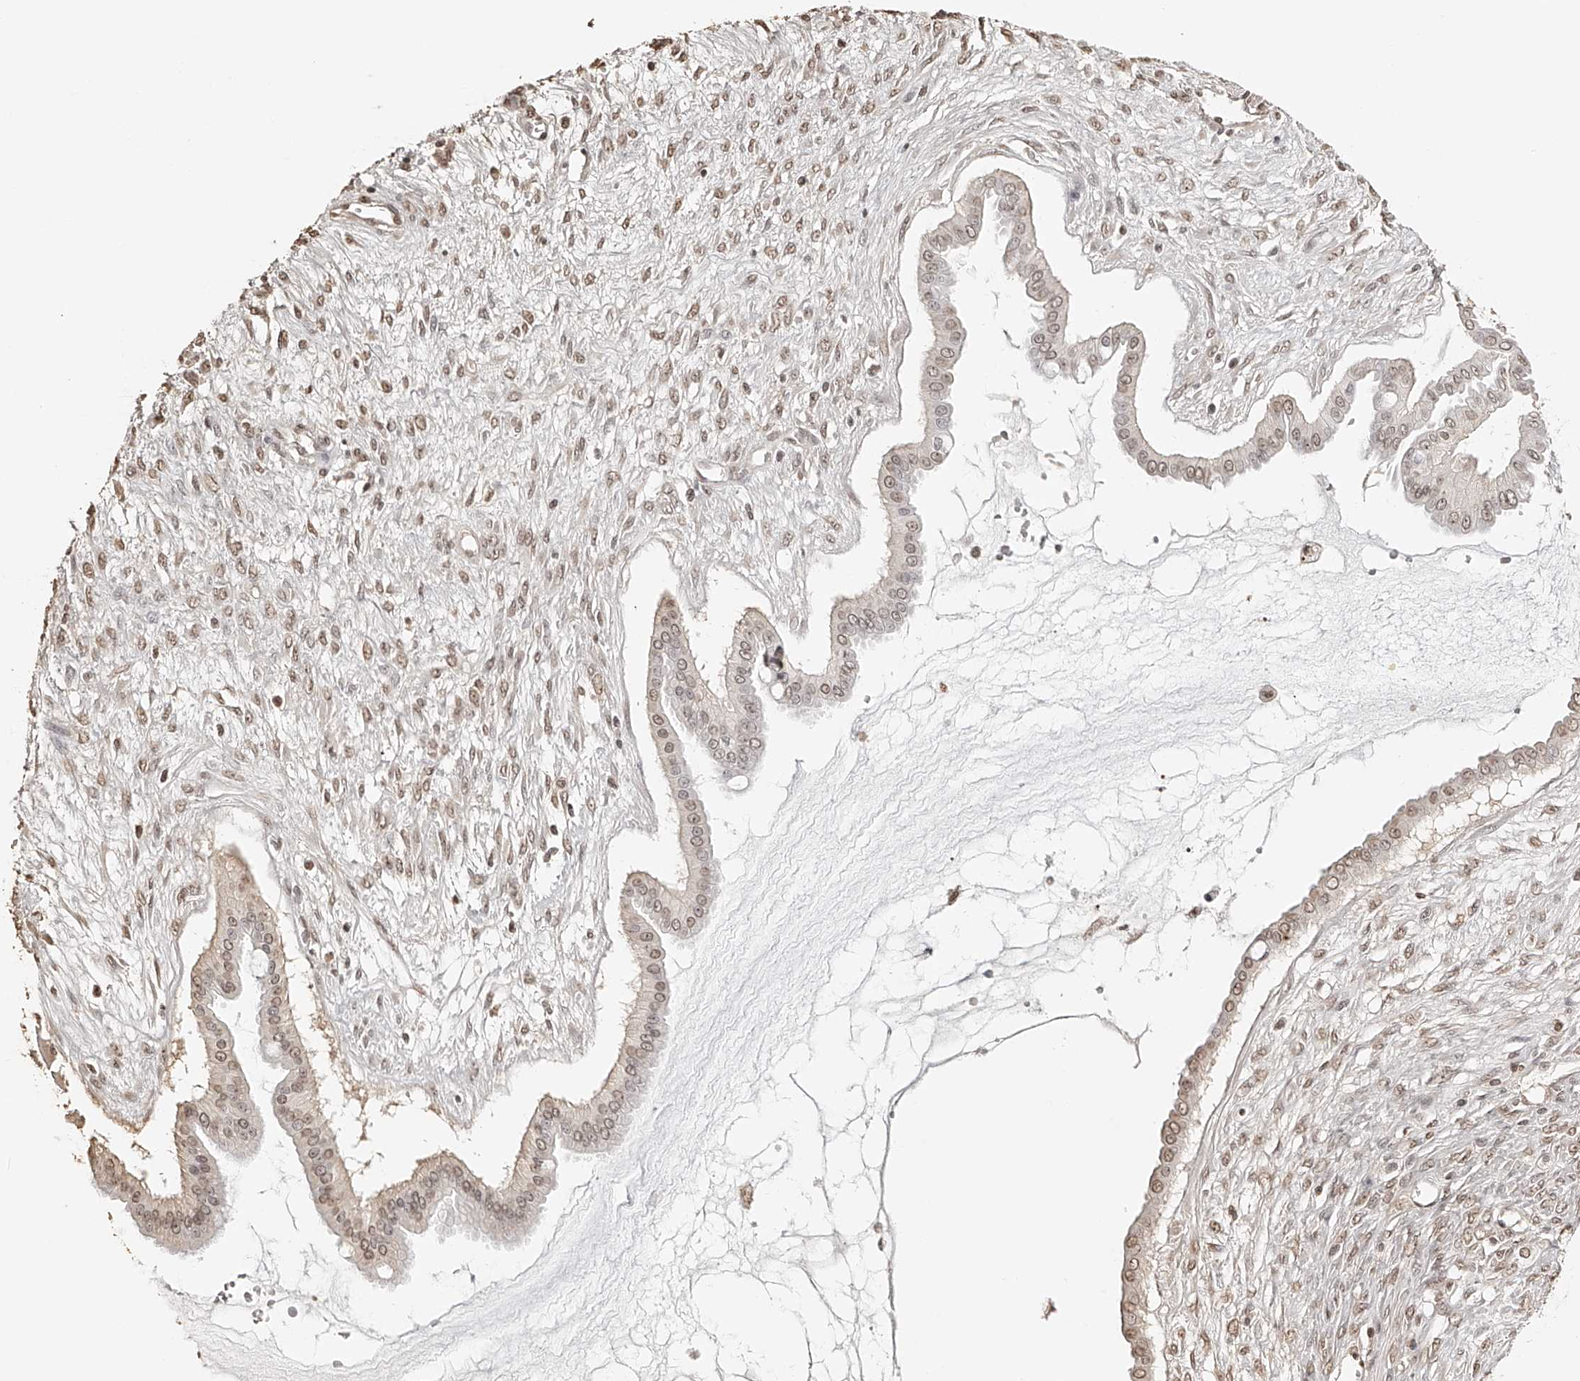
{"staining": {"intensity": "weak", "quantity": ">75%", "location": "nuclear"}, "tissue": "ovarian cancer", "cell_type": "Tumor cells", "image_type": "cancer", "snomed": [{"axis": "morphology", "description": "Cystadenocarcinoma, mucinous, NOS"}, {"axis": "topography", "description": "Ovary"}], "caption": "This is an image of immunohistochemistry (IHC) staining of ovarian cancer, which shows weak staining in the nuclear of tumor cells.", "gene": "ZNF503", "patient": {"sex": "female", "age": 73}}